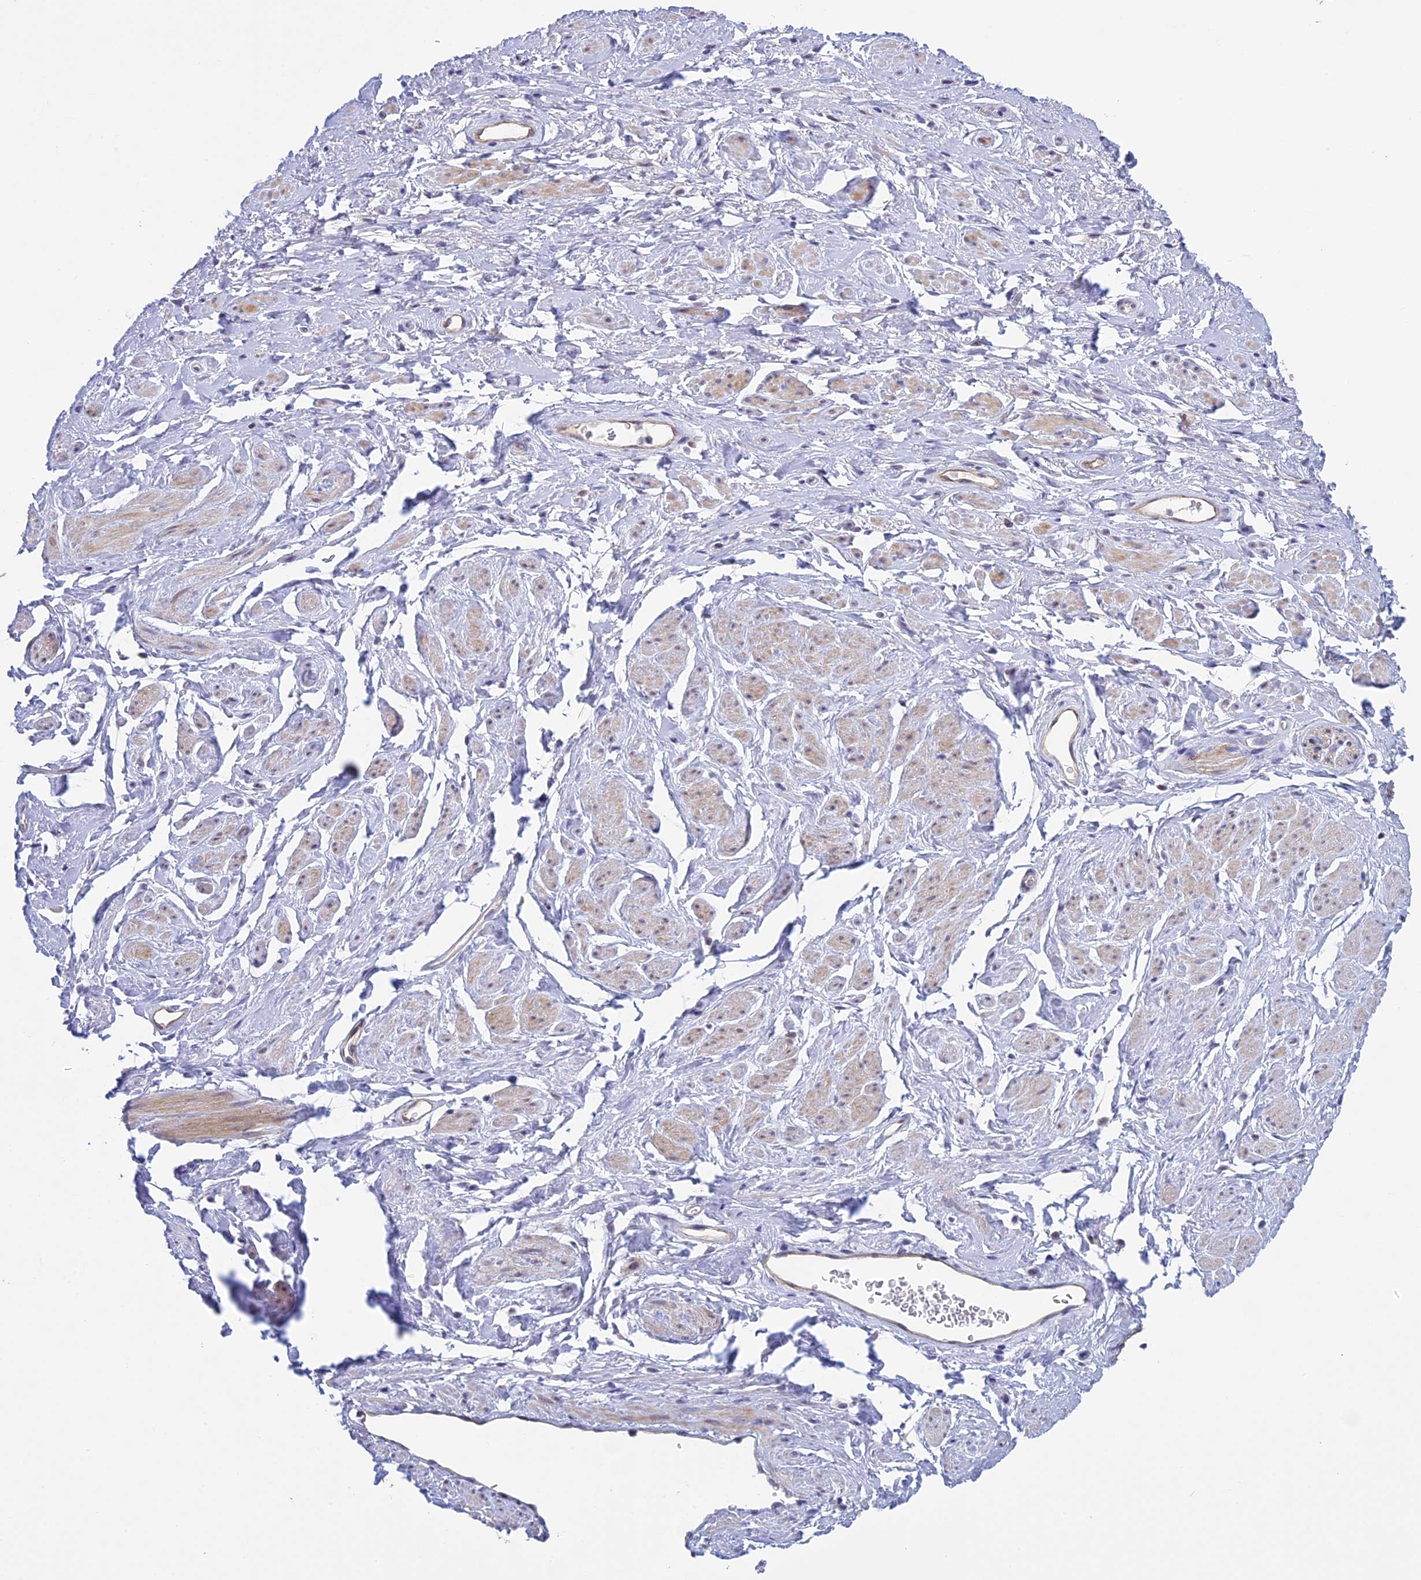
{"staining": {"intensity": "negative", "quantity": "none", "location": "none"}, "tissue": "adipose tissue", "cell_type": "Adipocytes", "image_type": "normal", "snomed": [{"axis": "morphology", "description": "Normal tissue, NOS"}, {"axis": "morphology", "description": "Adenocarcinoma, NOS"}, {"axis": "topography", "description": "Rectum"}, {"axis": "topography", "description": "Vagina"}, {"axis": "topography", "description": "Peripheral nerve tissue"}], "caption": "High power microscopy micrograph of an immunohistochemistry (IHC) photomicrograph of unremarkable adipose tissue, revealing no significant staining in adipocytes. The staining was performed using DAB to visualize the protein expression in brown, while the nuclei were stained in blue with hematoxylin (Magnification: 20x).", "gene": "CORO2A", "patient": {"sex": "female", "age": 71}}